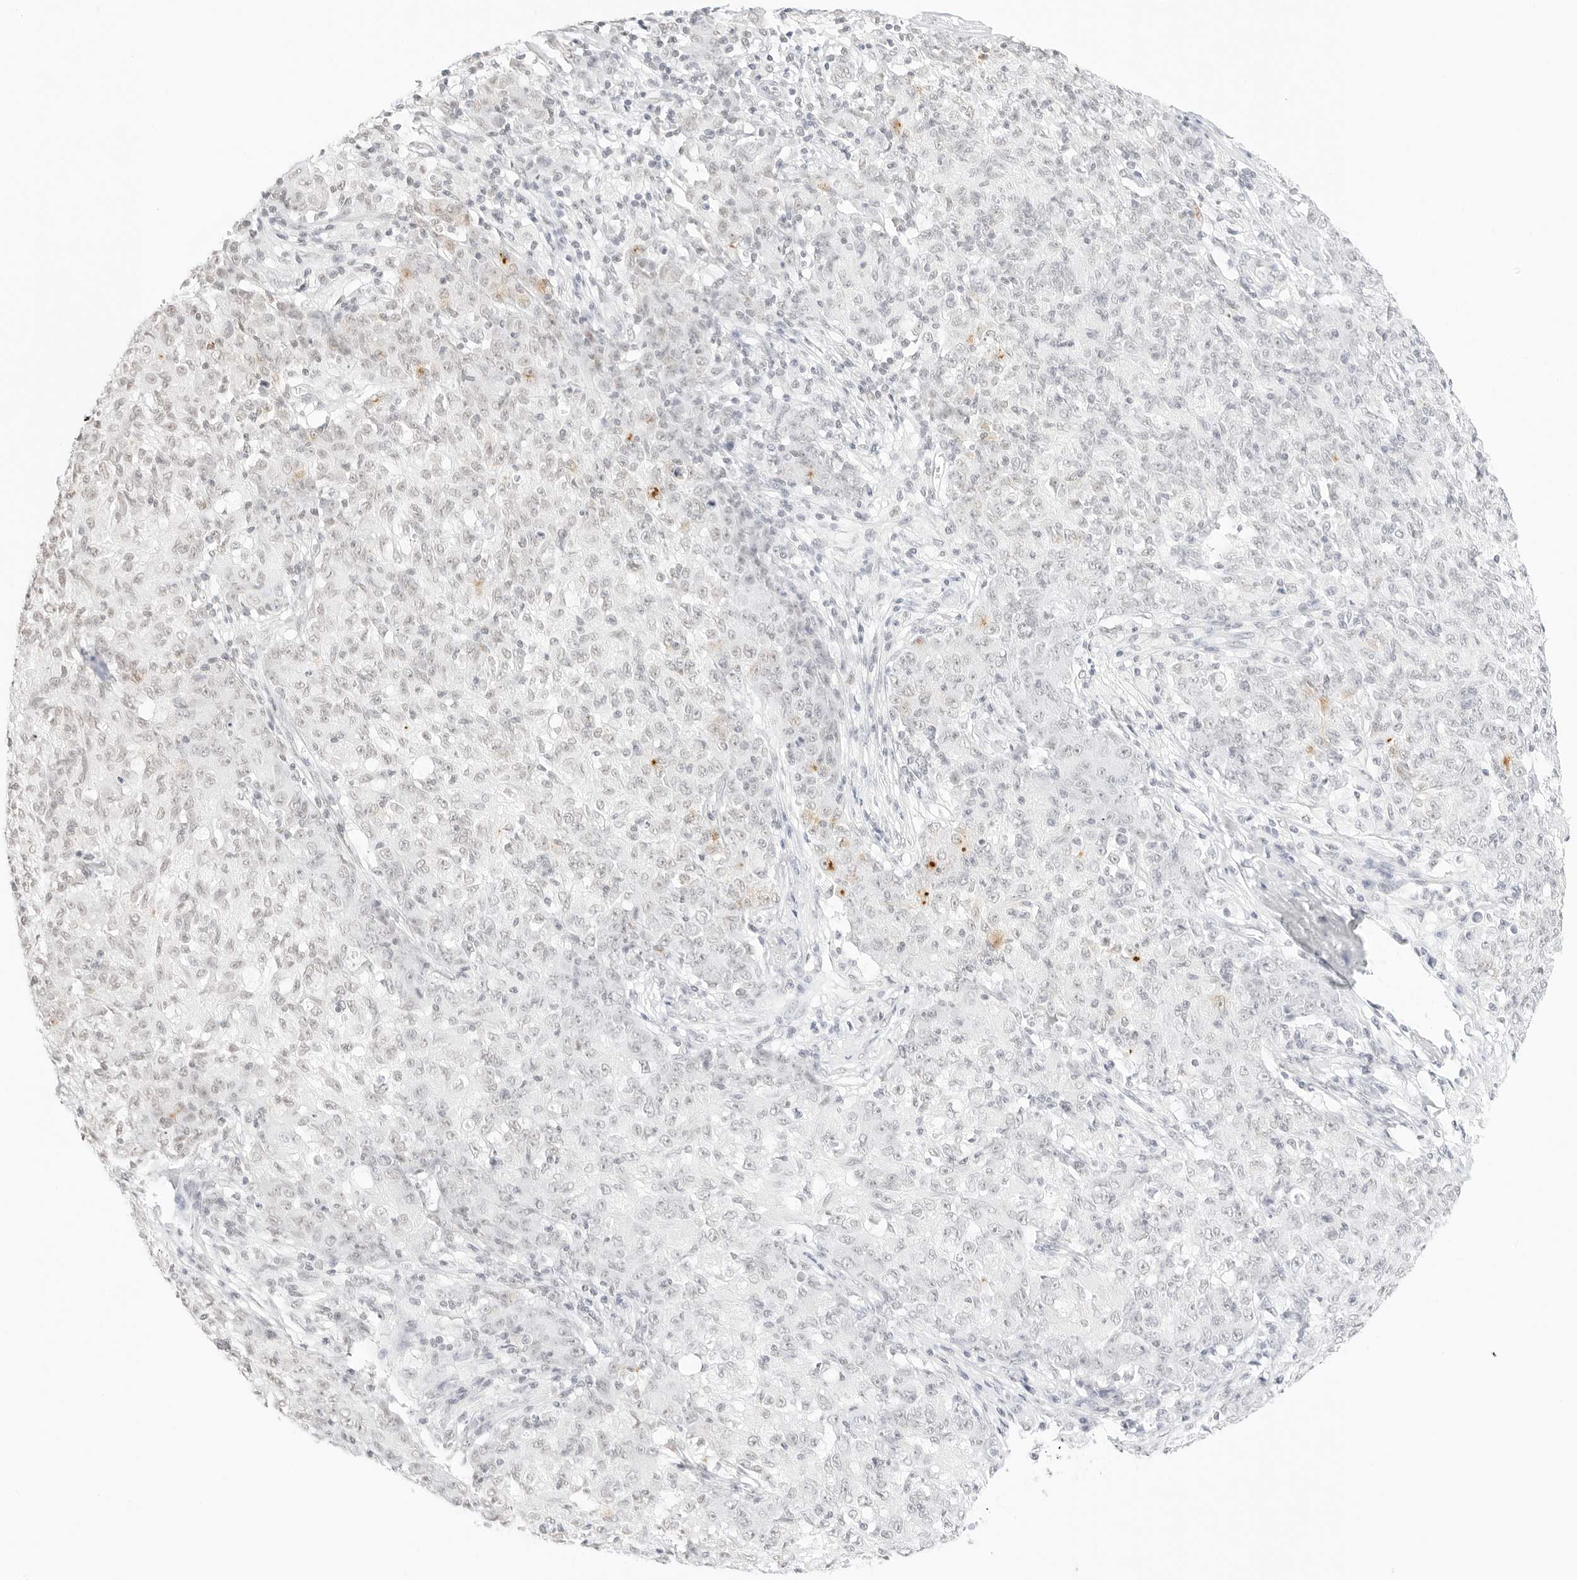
{"staining": {"intensity": "negative", "quantity": "none", "location": "none"}, "tissue": "ovarian cancer", "cell_type": "Tumor cells", "image_type": "cancer", "snomed": [{"axis": "morphology", "description": "Carcinoma, endometroid"}, {"axis": "topography", "description": "Ovary"}], "caption": "Protein analysis of endometroid carcinoma (ovarian) exhibits no significant expression in tumor cells. (IHC, brightfield microscopy, high magnification).", "gene": "FBLN5", "patient": {"sex": "female", "age": 42}}